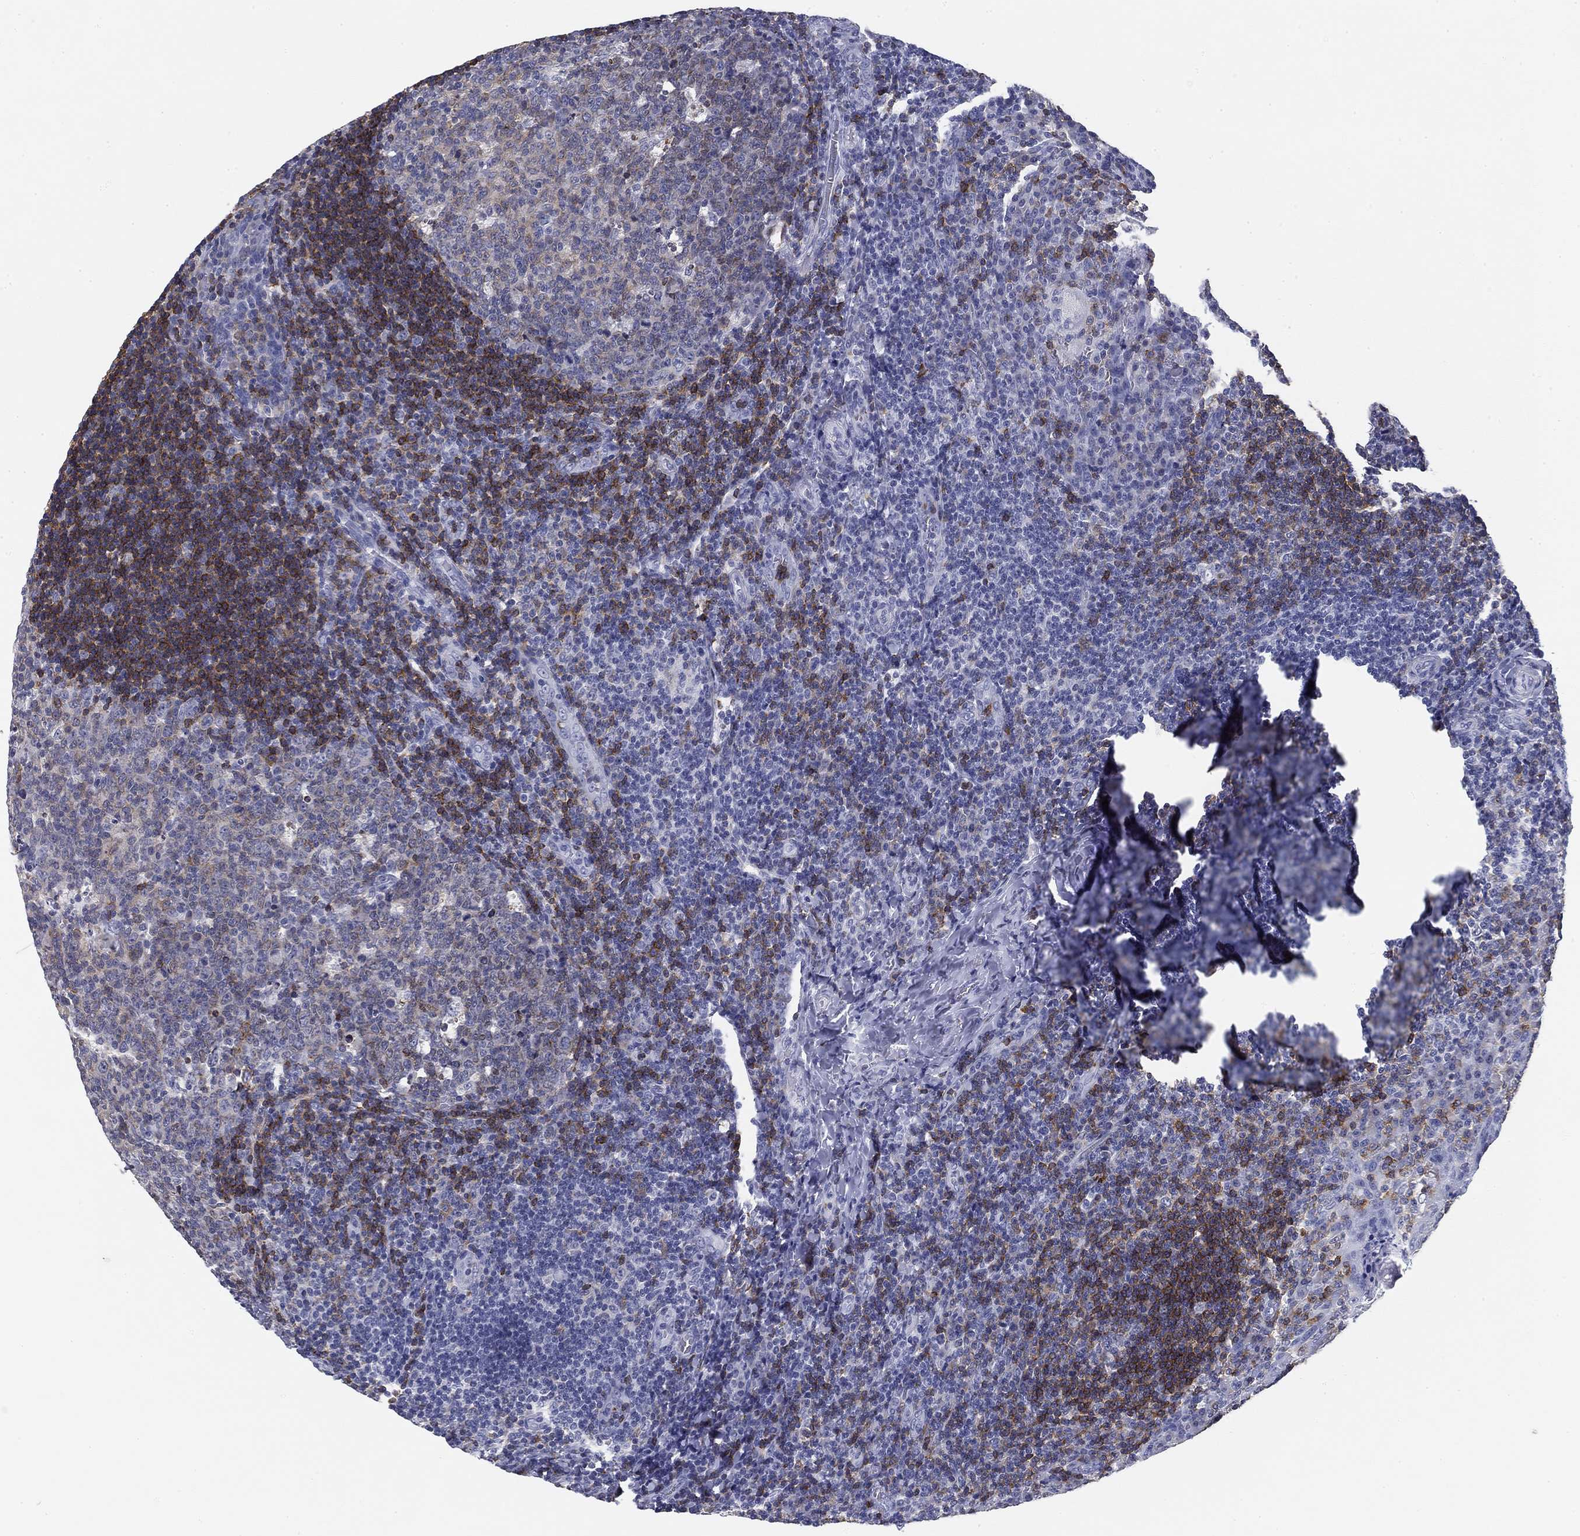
{"staining": {"intensity": "weak", "quantity": "<25%", "location": "cytoplasmic/membranous"}, "tissue": "tonsil", "cell_type": "Germinal center cells", "image_type": "normal", "snomed": [{"axis": "morphology", "description": "Normal tissue, NOS"}, {"axis": "topography", "description": "Tonsil"}], "caption": "Immunohistochemistry histopathology image of benign tonsil: human tonsil stained with DAB demonstrates no significant protein positivity in germinal center cells.", "gene": "CD79B", "patient": {"sex": "male", "age": 17}}